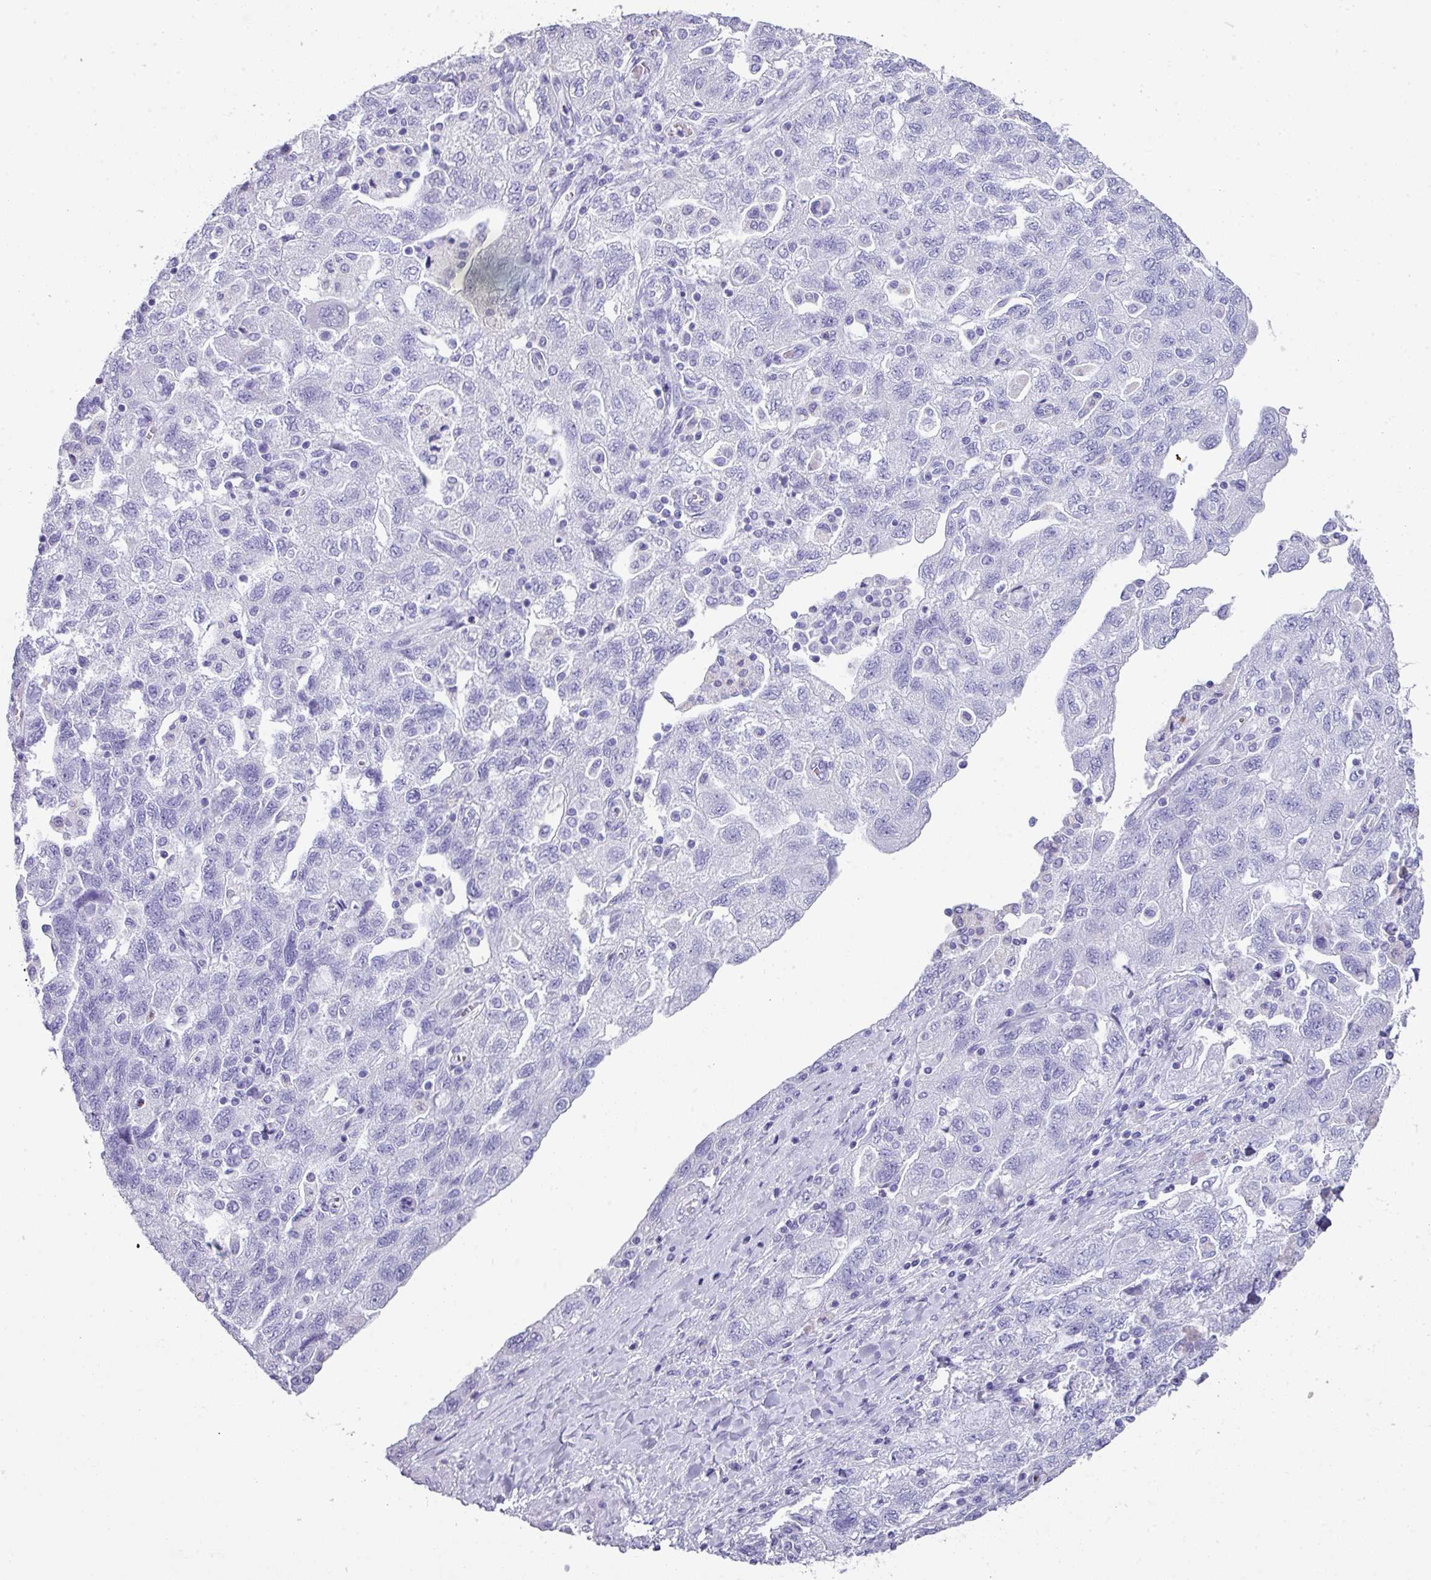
{"staining": {"intensity": "negative", "quantity": "none", "location": "none"}, "tissue": "ovarian cancer", "cell_type": "Tumor cells", "image_type": "cancer", "snomed": [{"axis": "morphology", "description": "Carcinoma, NOS"}, {"axis": "morphology", "description": "Cystadenocarcinoma, serous, NOS"}, {"axis": "topography", "description": "Ovary"}], "caption": "Immunohistochemistry (IHC) micrograph of neoplastic tissue: human ovarian cancer stained with DAB exhibits no significant protein positivity in tumor cells.", "gene": "ZNF568", "patient": {"sex": "female", "age": 69}}